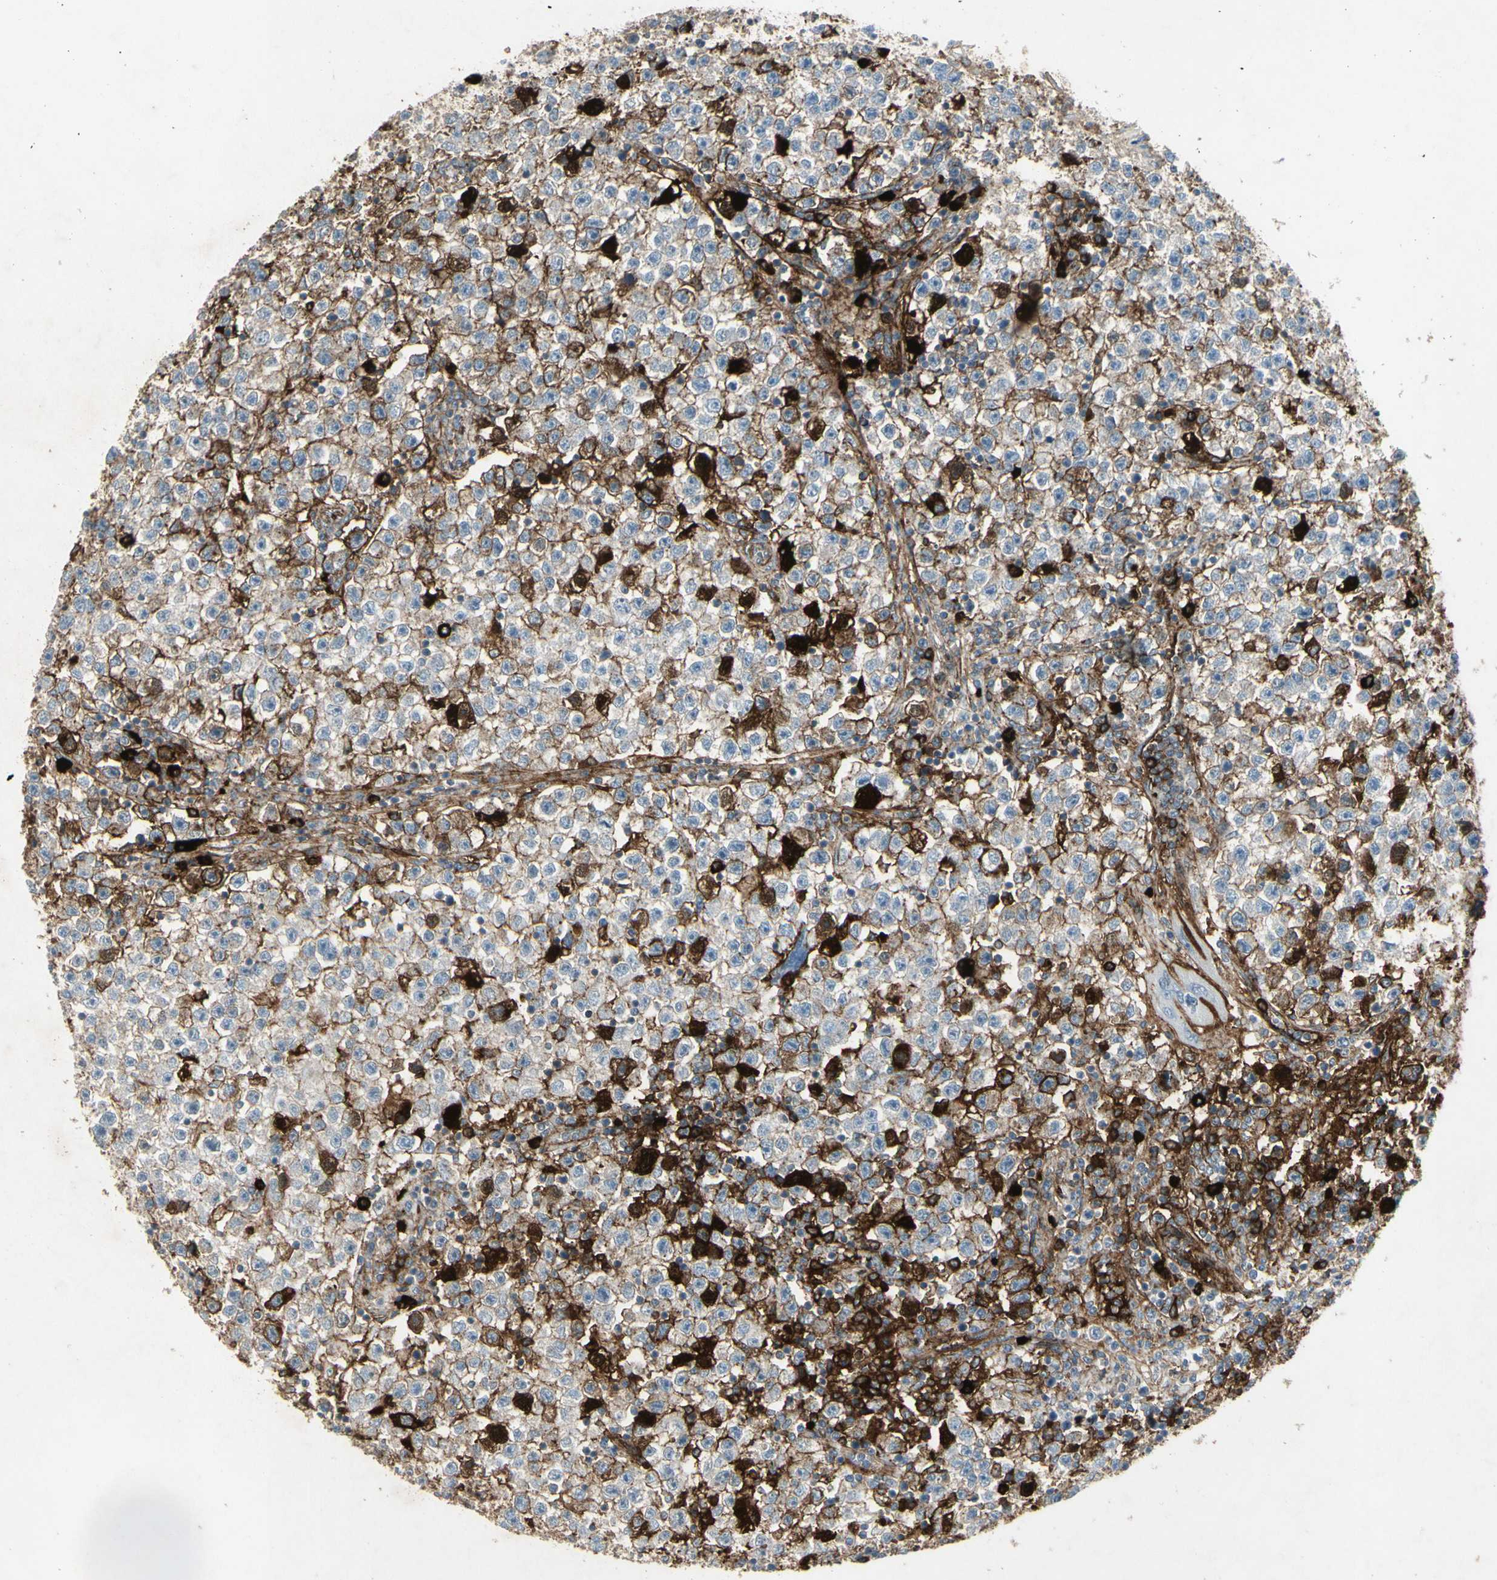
{"staining": {"intensity": "strong", "quantity": "<25%", "location": "cytoplasmic/membranous"}, "tissue": "testis cancer", "cell_type": "Tumor cells", "image_type": "cancer", "snomed": [{"axis": "morphology", "description": "Seminoma, NOS"}, {"axis": "topography", "description": "Testis"}], "caption": "A photomicrograph showing strong cytoplasmic/membranous staining in approximately <25% of tumor cells in testis cancer, as visualized by brown immunohistochemical staining.", "gene": "IGHM", "patient": {"sex": "male", "age": 22}}